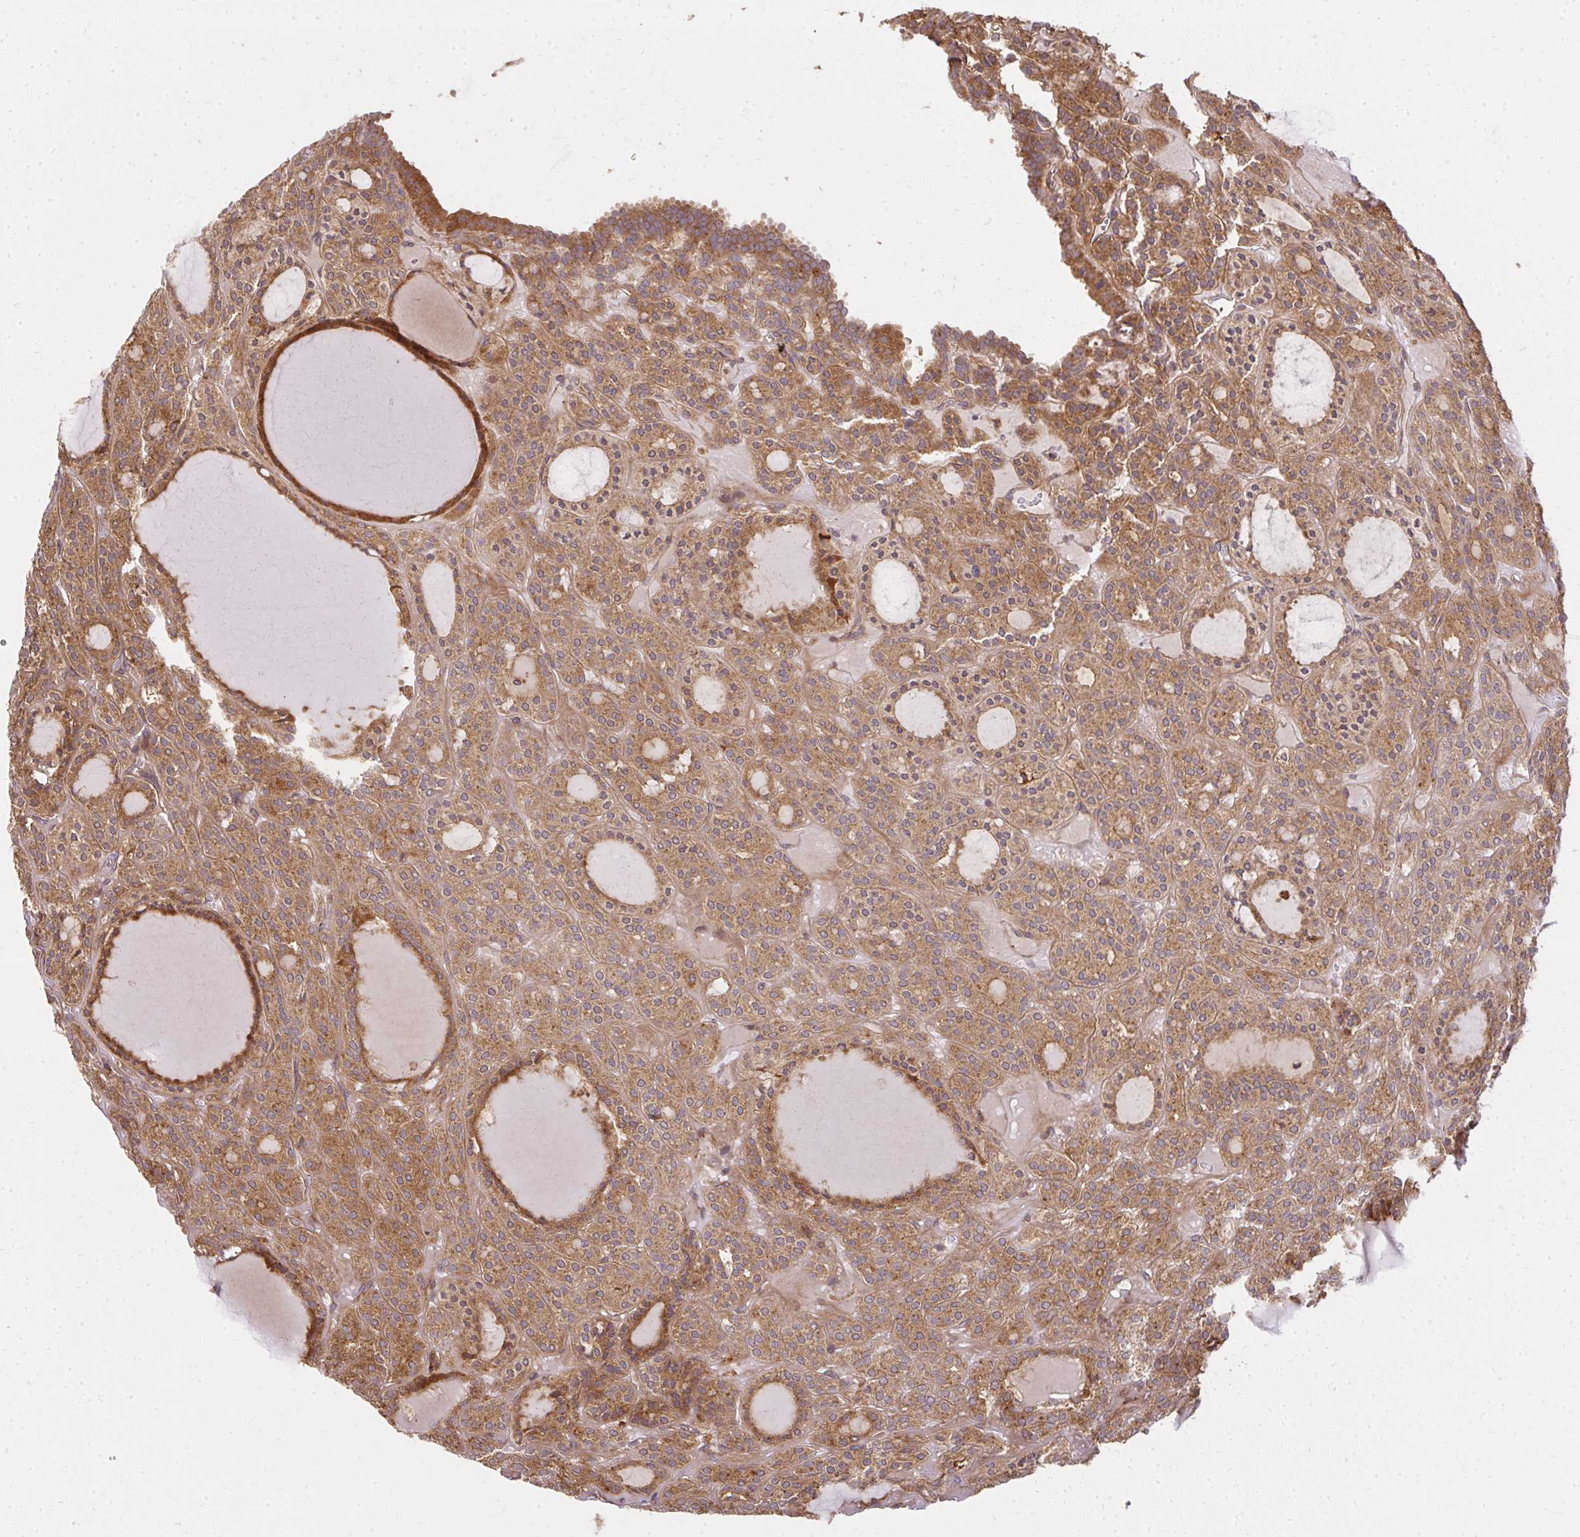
{"staining": {"intensity": "moderate", "quantity": ">75%", "location": "cytoplasmic/membranous"}, "tissue": "thyroid cancer", "cell_type": "Tumor cells", "image_type": "cancer", "snomed": [{"axis": "morphology", "description": "Follicular adenoma carcinoma, NOS"}, {"axis": "topography", "description": "Thyroid gland"}], "caption": "Protein staining of follicular adenoma carcinoma (thyroid) tissue reveals moderate cytoplasmic/membranous positivity in approximately >75% of tumor cells.", "gene": "GNS", "patient": {"sex": "female", "age": 63}}